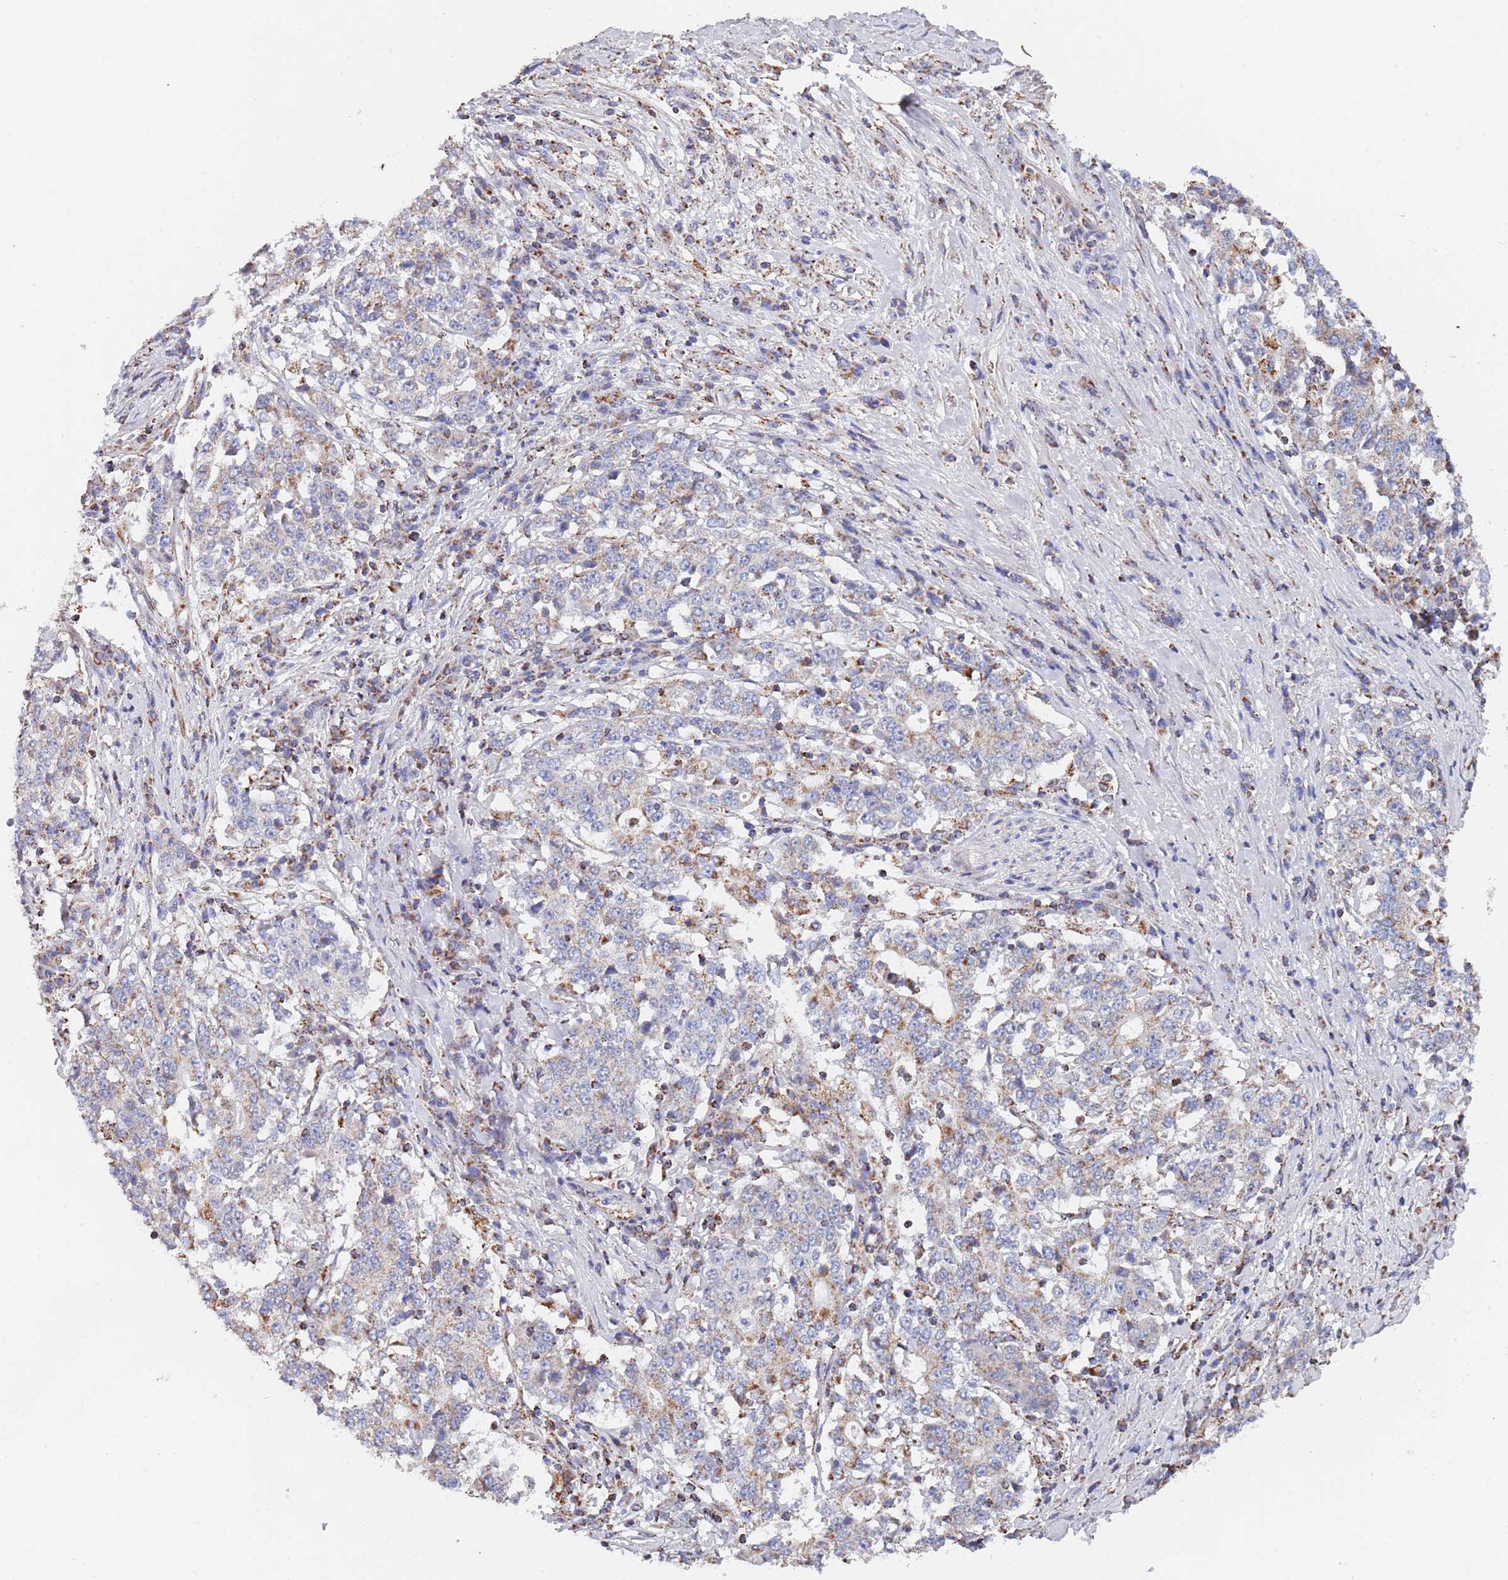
{"staining": {"intensity": "weak", "quantity": "25%-75%", "location": "cytoplasmic/membranous"}, "tissue": "stomach cancer", "cell_type": "Tumor cells", "image_type": "cancer", "snomed": [{"axis": "morphology", "description": "Adenocarcinoma, NOS"}, {"axis": "topography", "description": "Stomach"}], "caption": "Tumor cells reveal weak cytoplasmic/membranous staining in approximately 25%-75% of cells in stomach cancer.", "gene": "PGP", "patient": {"sex": "male", "age": 59}}